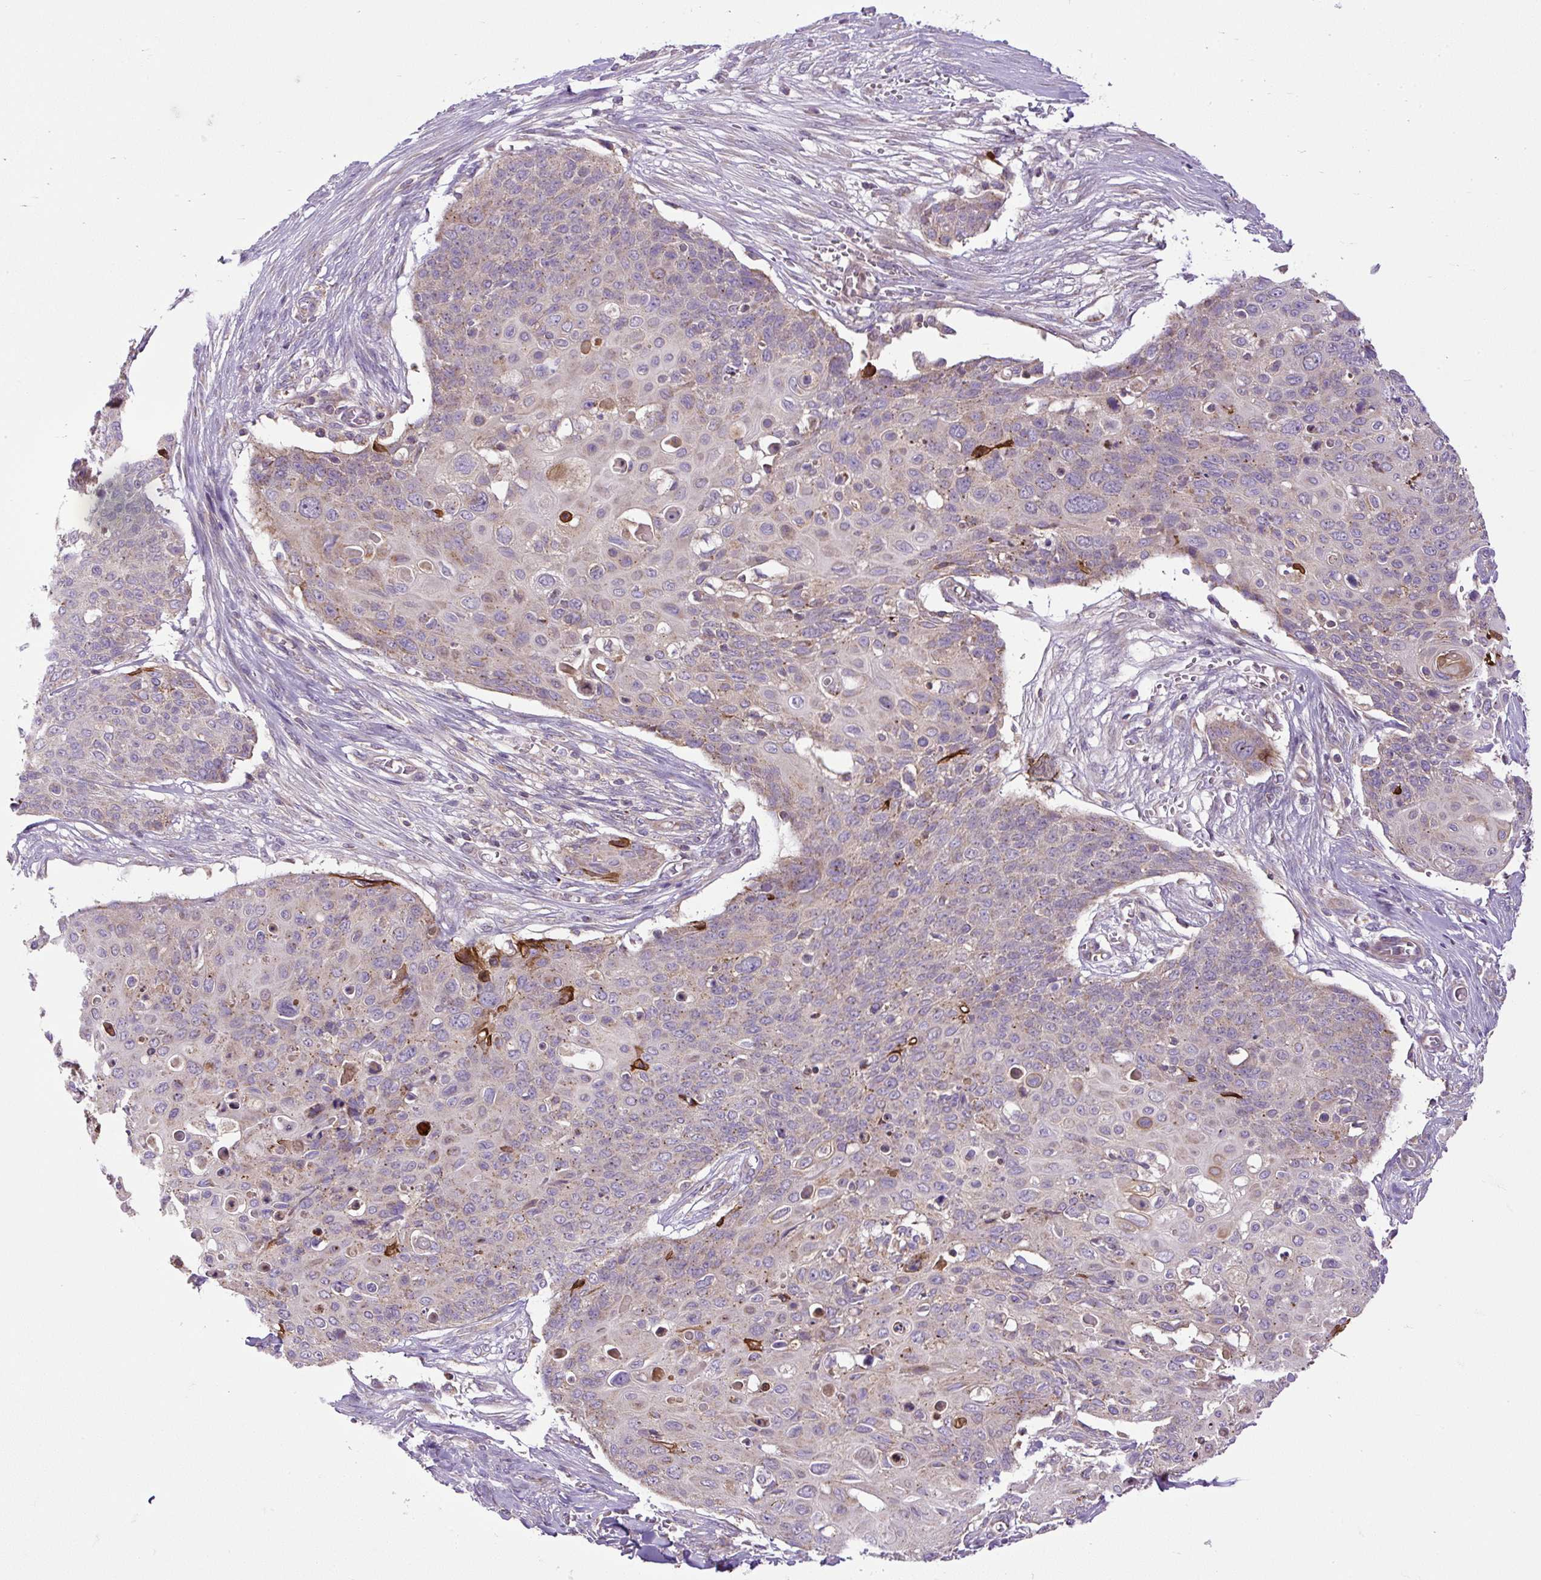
{"staining": {"intensity": "weak", "quantity": "25%-75%", "location": "cytoplasmic/membranous"}, "tissue": "skin cancer", "cell_type": "Tumor cells", "image_type": "cancer", "snomed": [{"axis": "morphology", "description": "Squamous cell carcinoma, NOS"}, {"axis": "topography", "description": "Skin"}, {"axis": "topography", "description": "Vulva"}], "caption": "The micrograph displays staining of skin cancer (squamous cell carcinoma), revealing weak cytoplasmic/membranous protein positivity (brown color) within tumor cells.", "gene": "ZNF547", "patient": {"sex": "female", "age": 85}}